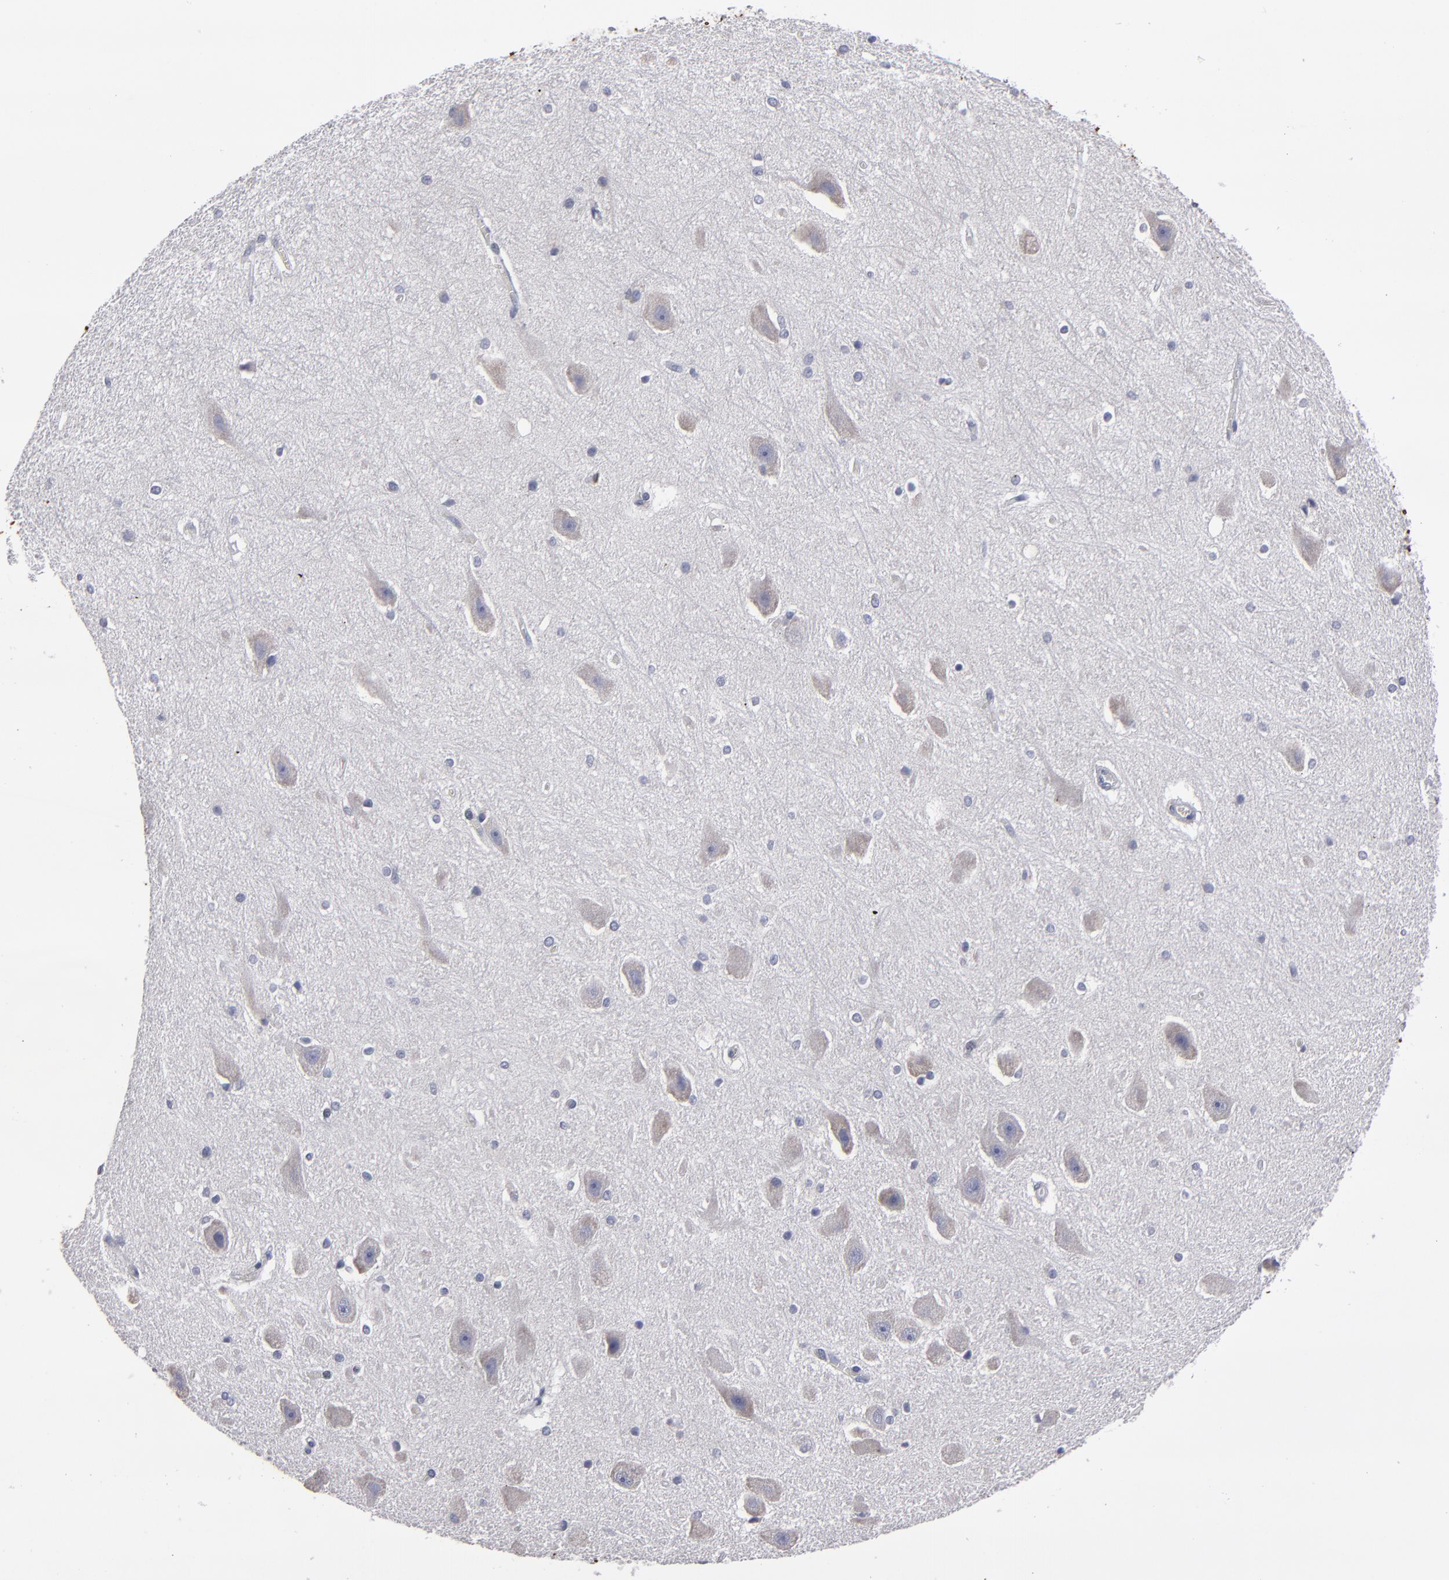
{"staining": {"intensity": "negative", "quantity": "none", "location": "none"}, "tissue": "hippocampus", "cell_type": "Glial cells", "image_type": "normal", "snomed": [{"axis": "morphology", "description": "Normal tissue, NOS"}, {"axis": "topography", "description": "Hippocampus"}], "caption": "Human hippocampus stained for a protein using immunohistochemistry demonstrates no positivity in glial cells.", "gene": "CCDC80", "patient": {"sex": "female", "age": 19}}